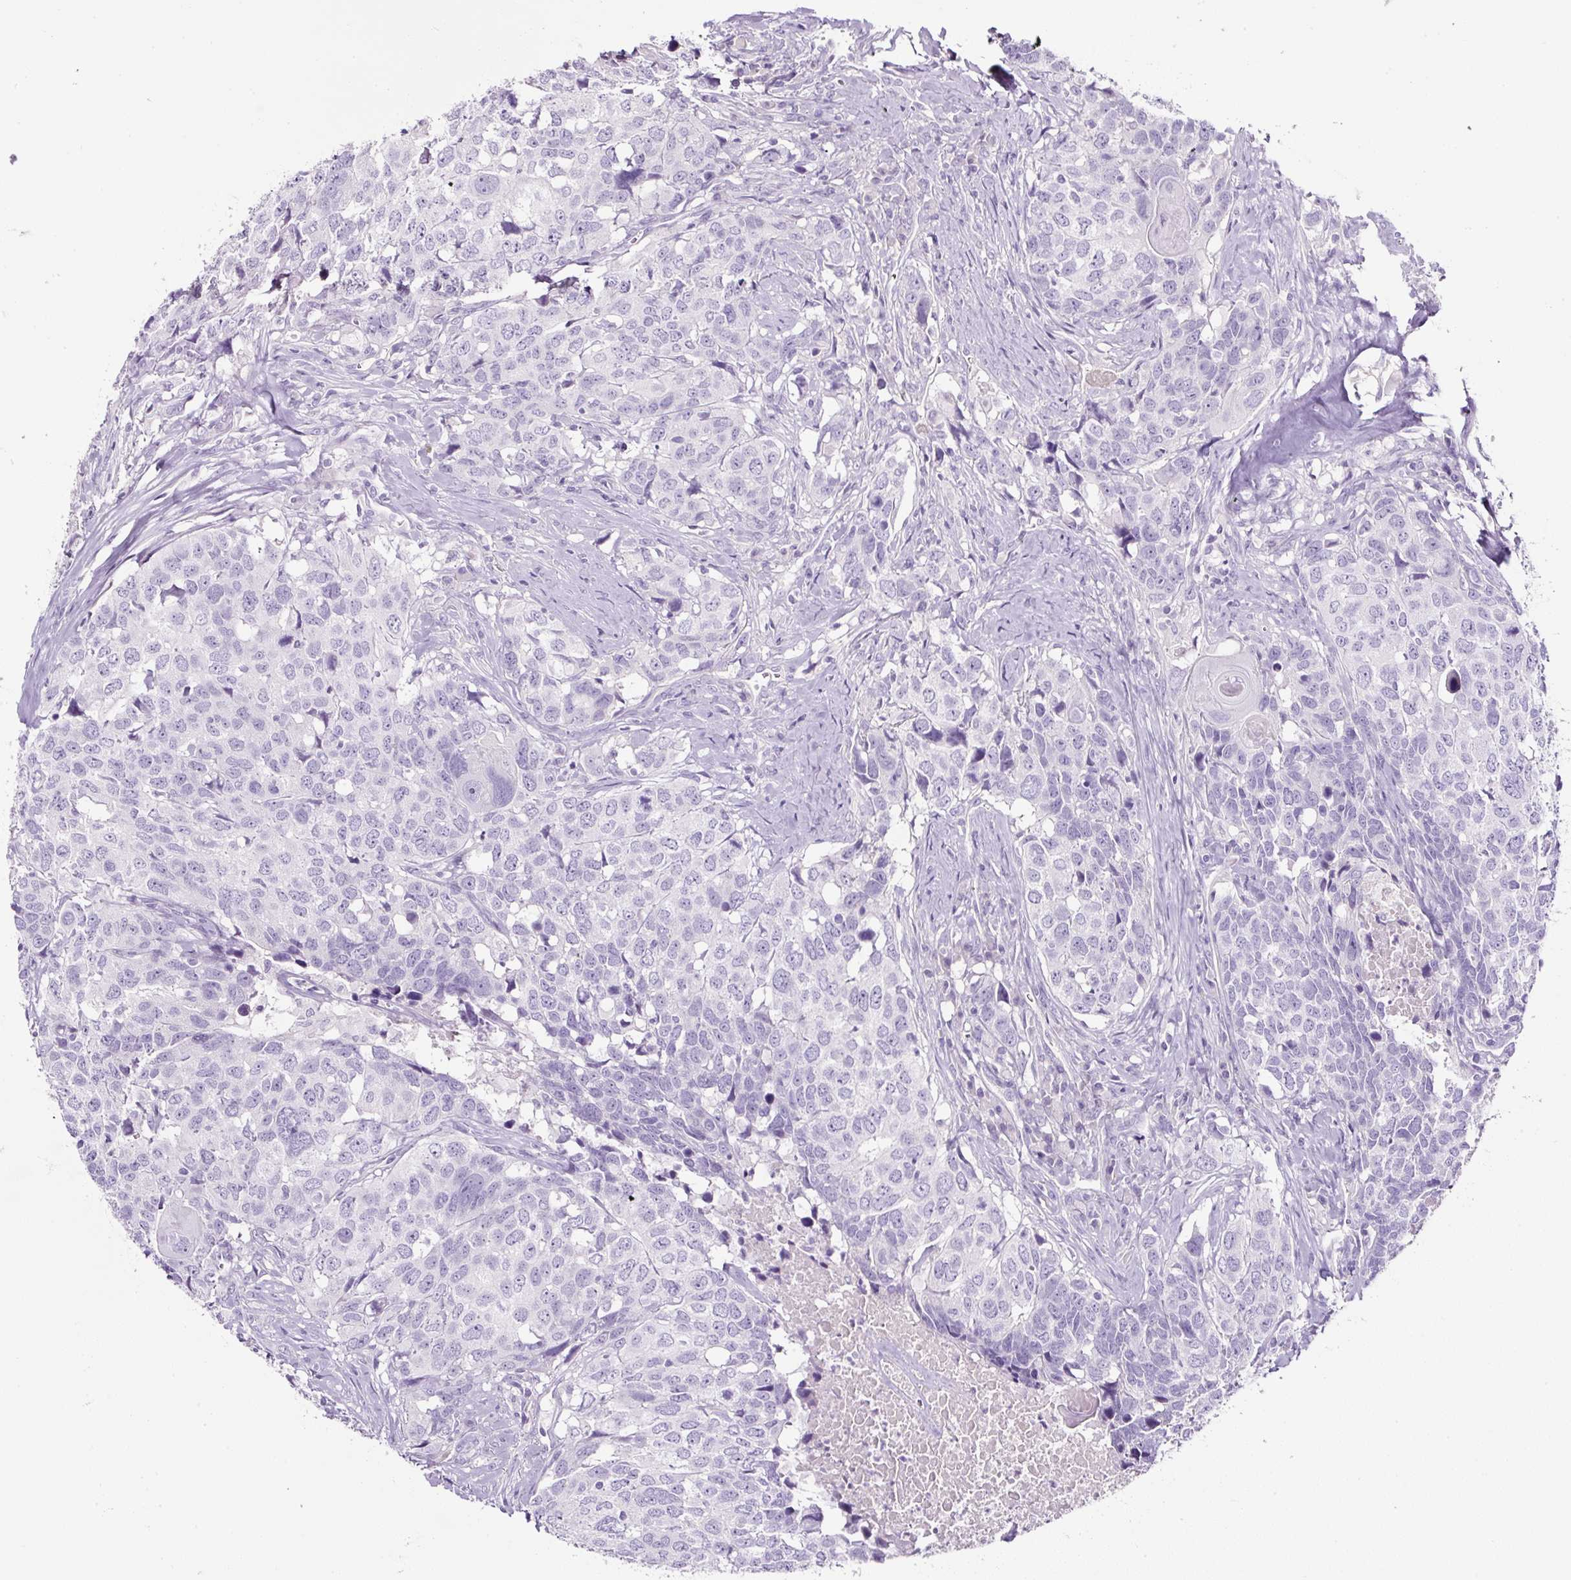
{"staining": {"intensity": "negative", "quantity": "none", "location": "none"}, "tissue": "head and neck cancer", "cell_type": "Tumor cells", "image_type": "cancer", "snomed": [{"axis": "morphology", "description": "Normal tissue, NOS"}, {"axis": "morphology", "description": "Squamous cell carcinoma, NOS"}, {"axis": "topography", "description": "Skeletal muscle"}, {"axis": "topography", "description": "Vascular tissue"}, {"axis": "topography", "description": "Peripheral nerve tissue"}, {"axis": "topography", "description": "Head-Neck"}], "caption": "Image shows no protein expression in tumor cells of squamous cell carcinoma (head and neck) tissue.", "gene": "OR14A2", "patient": {"sex": "male", "age": 66}}